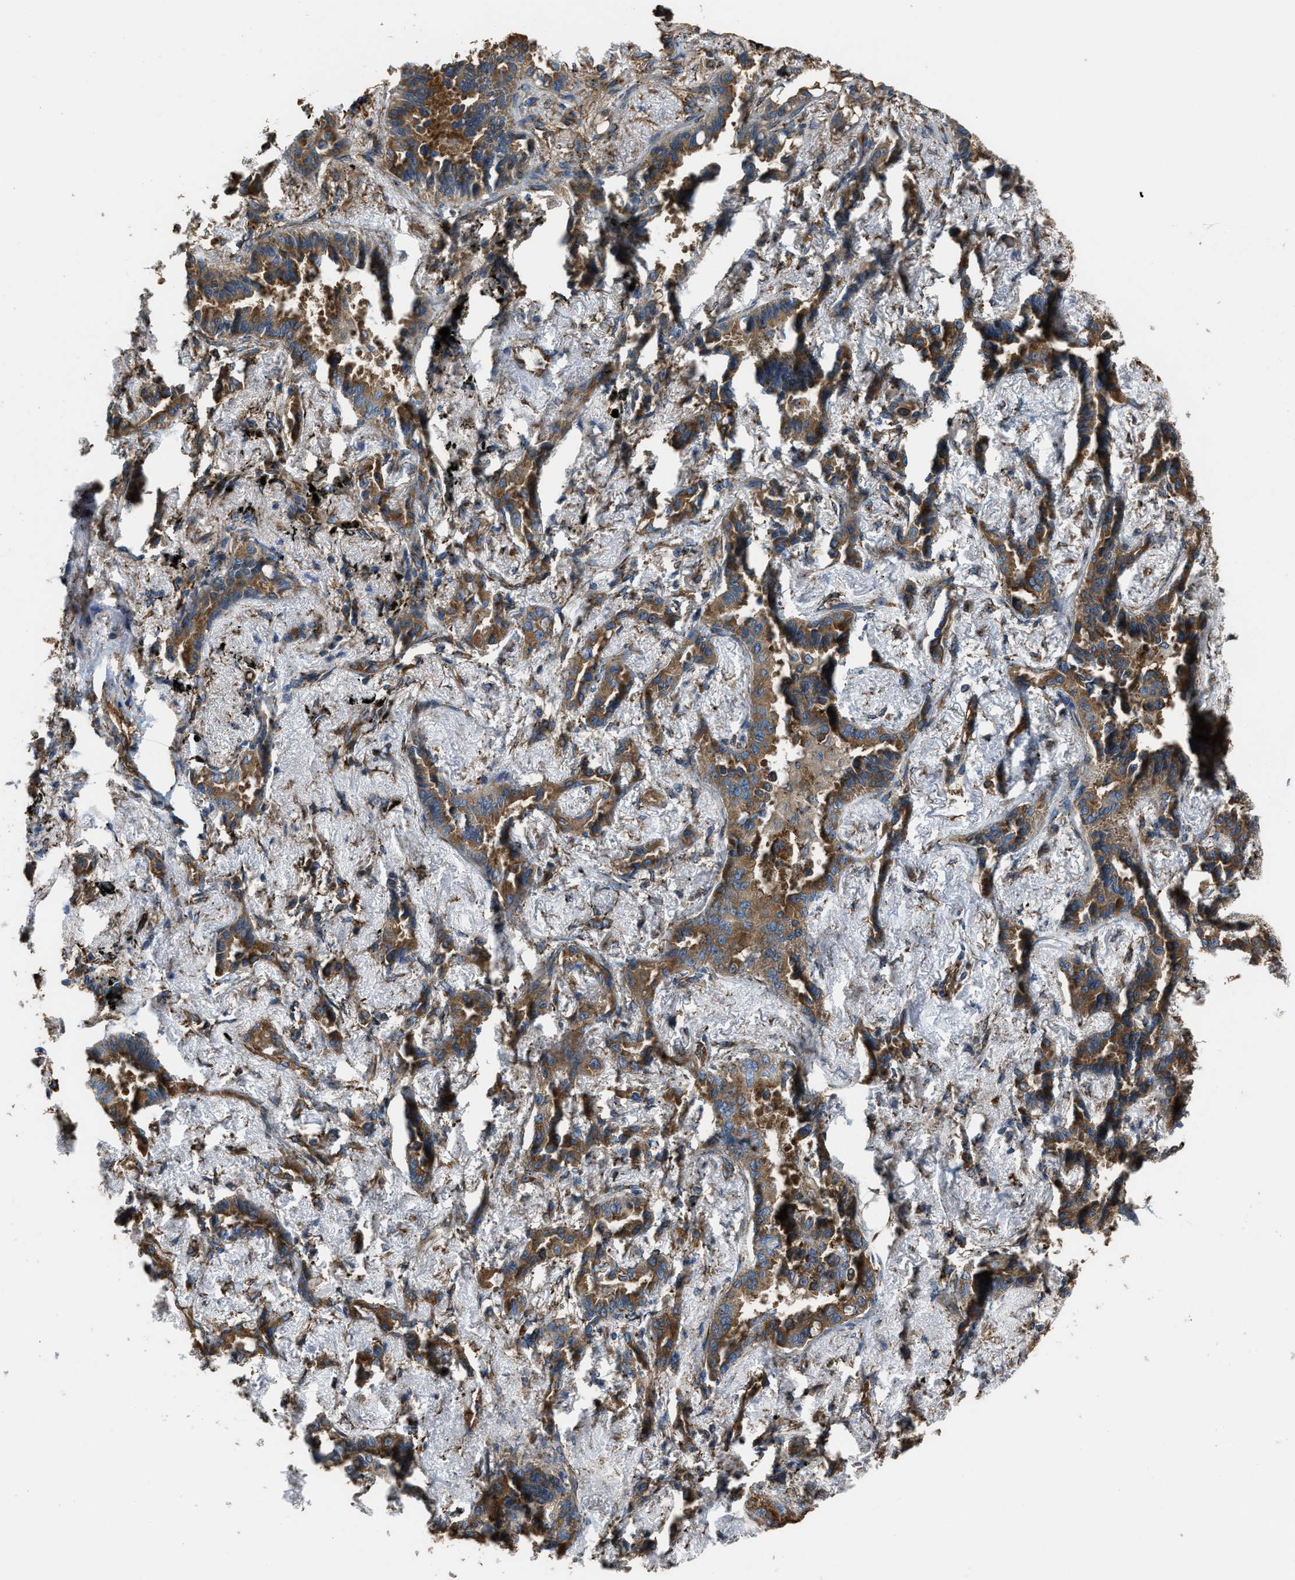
{"staining": {"intensity": "moderate", "quantity": ">75%", "location": "cytoplasmic/membranous"}, "tissue": "lung cancer", "cell_type": "Tumor cells", "image_type": "cancer", "snomed": [{"axis": "morphology", "description": "Adenocarcinoma, NOS"}, {"axis": "topography", "description": "Lung"}], "caption": "Protein expression analysis of human lung adenocarcinoma reveals moderate cytoplasmic/membranous staining in about >75% of tumor cells.", "gene": "TRPC1", "patient": {"sex": "male", "age": 59}}